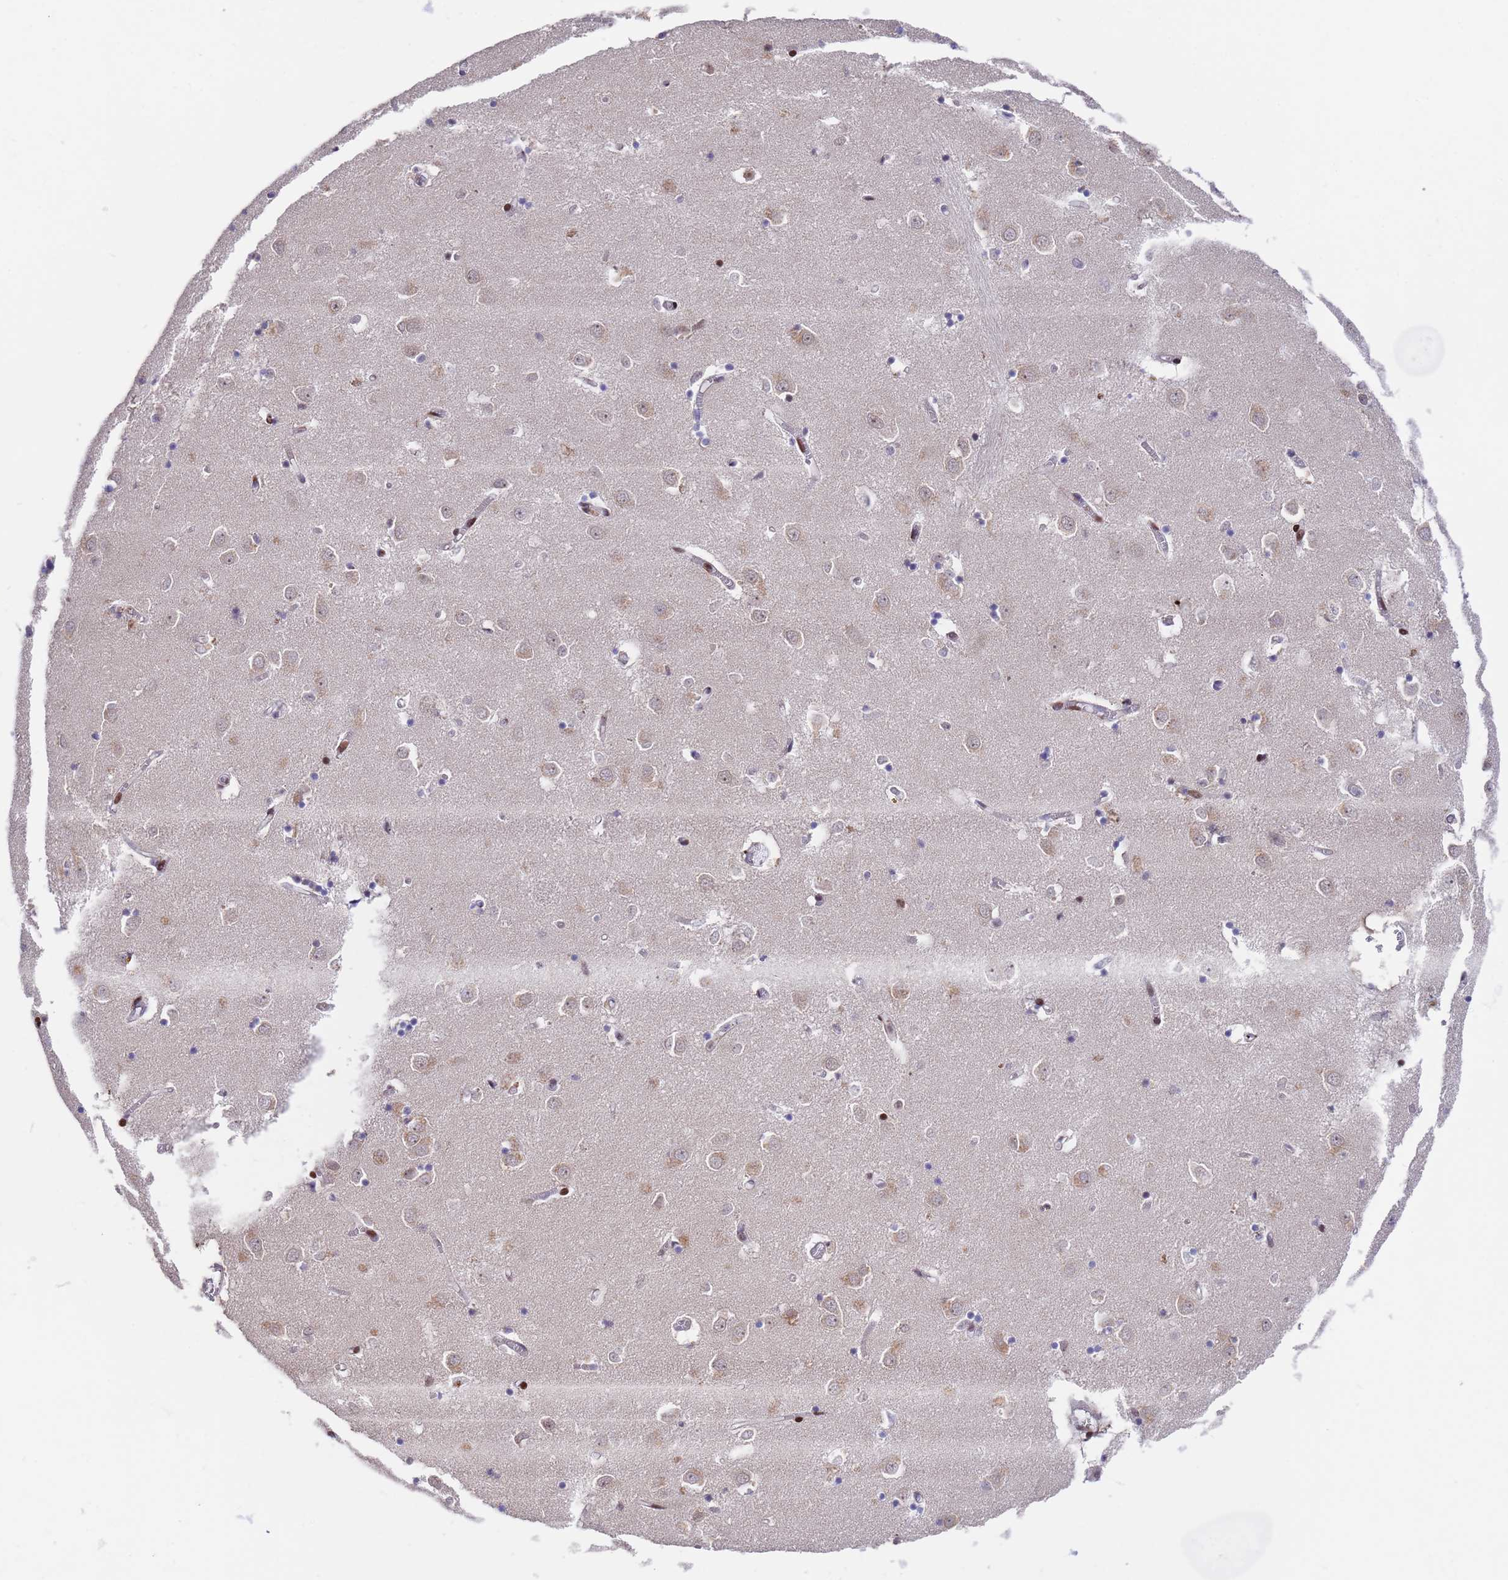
{"staining": {"intensity": "strong", "quantity": "<25%", "location": "nuclear"}, "tissue": "caudate", "cell_type": "Glial cells", "image_type": "normal", "snomed": [{"axis": "morphology", "description": "Normal tissue, NOS"}, {"axis": "topography", "description": "Lateral ventricle wall"}], "caption": "IHC micrograph of normal caudate: caudate stained using immunohistochemistry demonstrates medium levels of strong protein expression localized specifically in the nuclear of glial cells, appearing as a nuclear brown color.", "gene": "ELP6", "patient": {"sex": "male", "age": 70}}